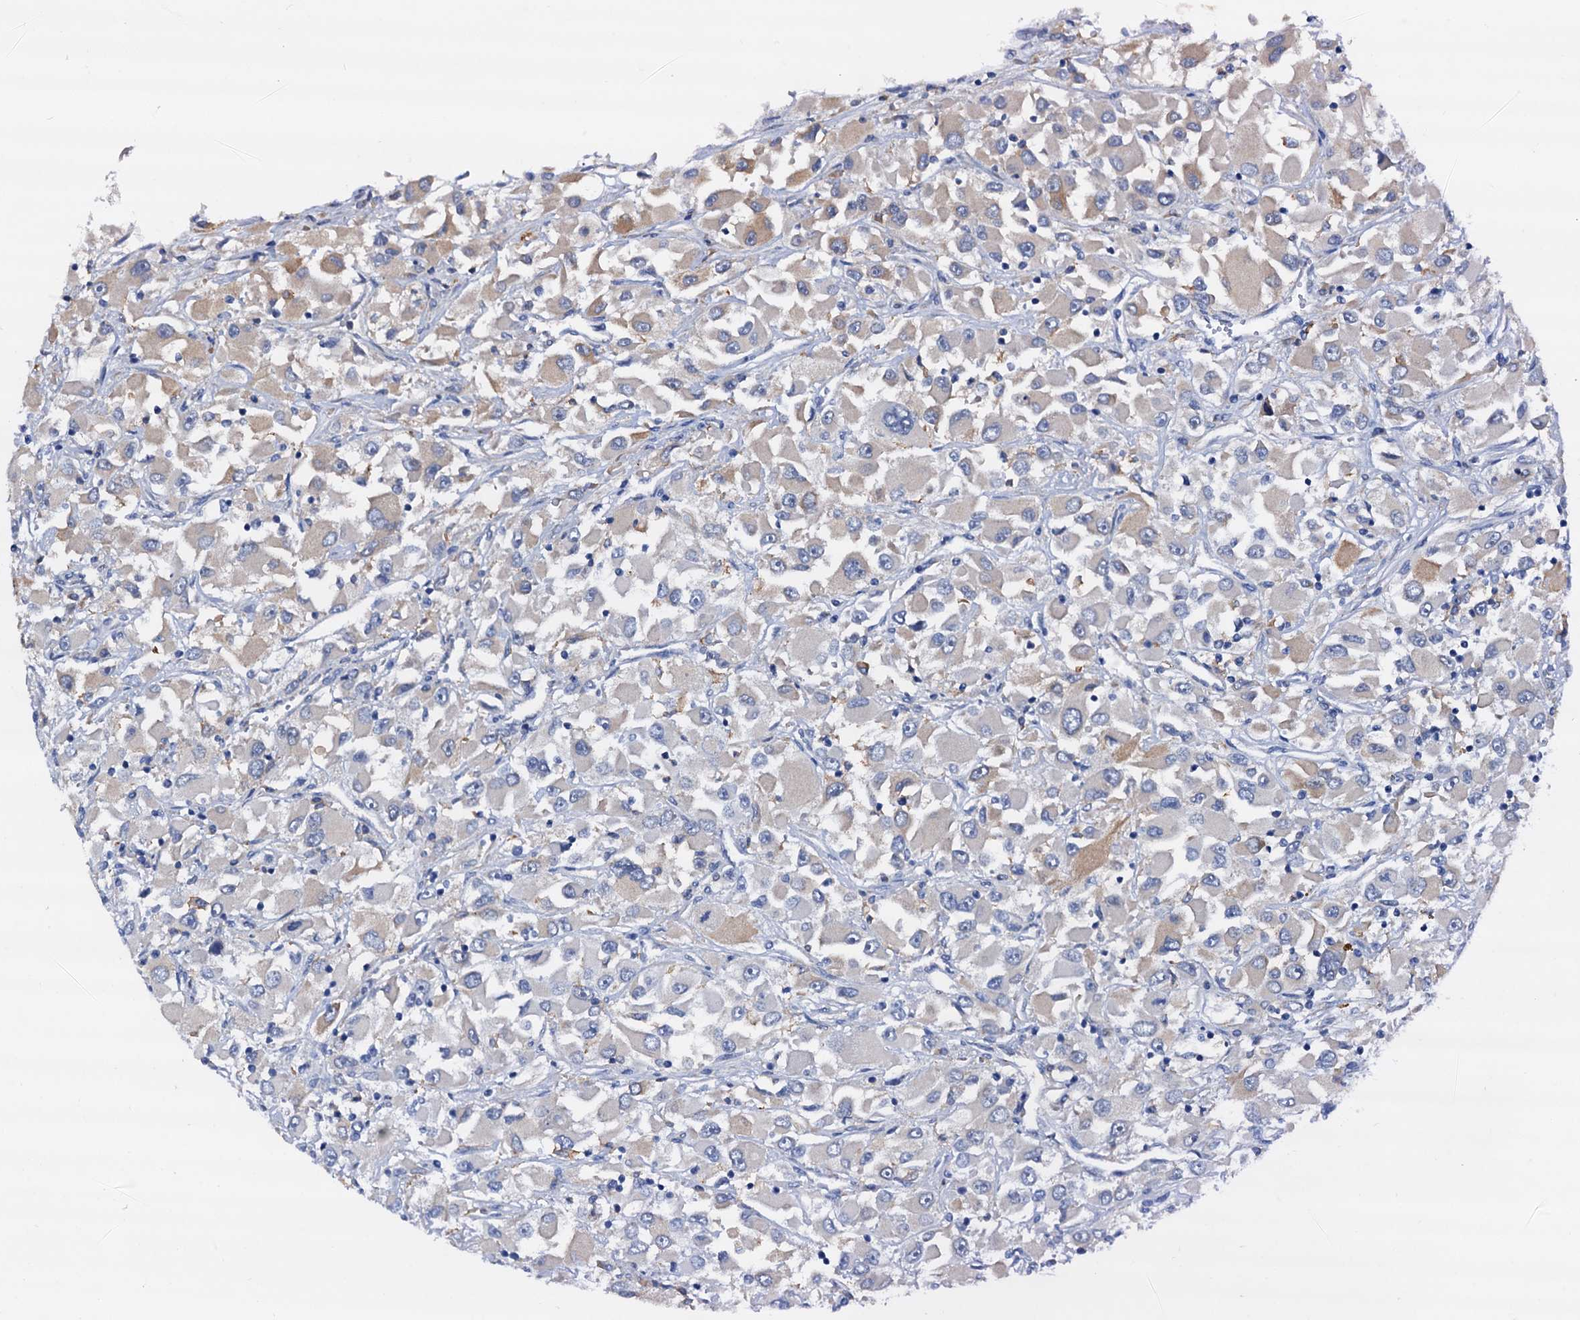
{"staining": {"intensity": "moderate", "quantity": "<25%", "location": "cytoplasmic/membranous"}, "tissue": "renal cancer", "cell_type": "Tumor cells", "image_type": "cancer", "snomed": [{"axis": "morphology", "description": "Adenocarcinoma, NOS"}, {"axis": "topography", "description": "Kidney"}], "caption": "The micrograph shows immunohistochemical staining of renal cancer. There is moderate cytoplasmic/membranous expression is identified in approximately <25% of tumor cells. (DAB (3,3'-diaminobenzidine) IHC with brightfield microscopy, high magnification).", "gene": "RASSF9", "patient": {"sex": "female", "age": 52}}